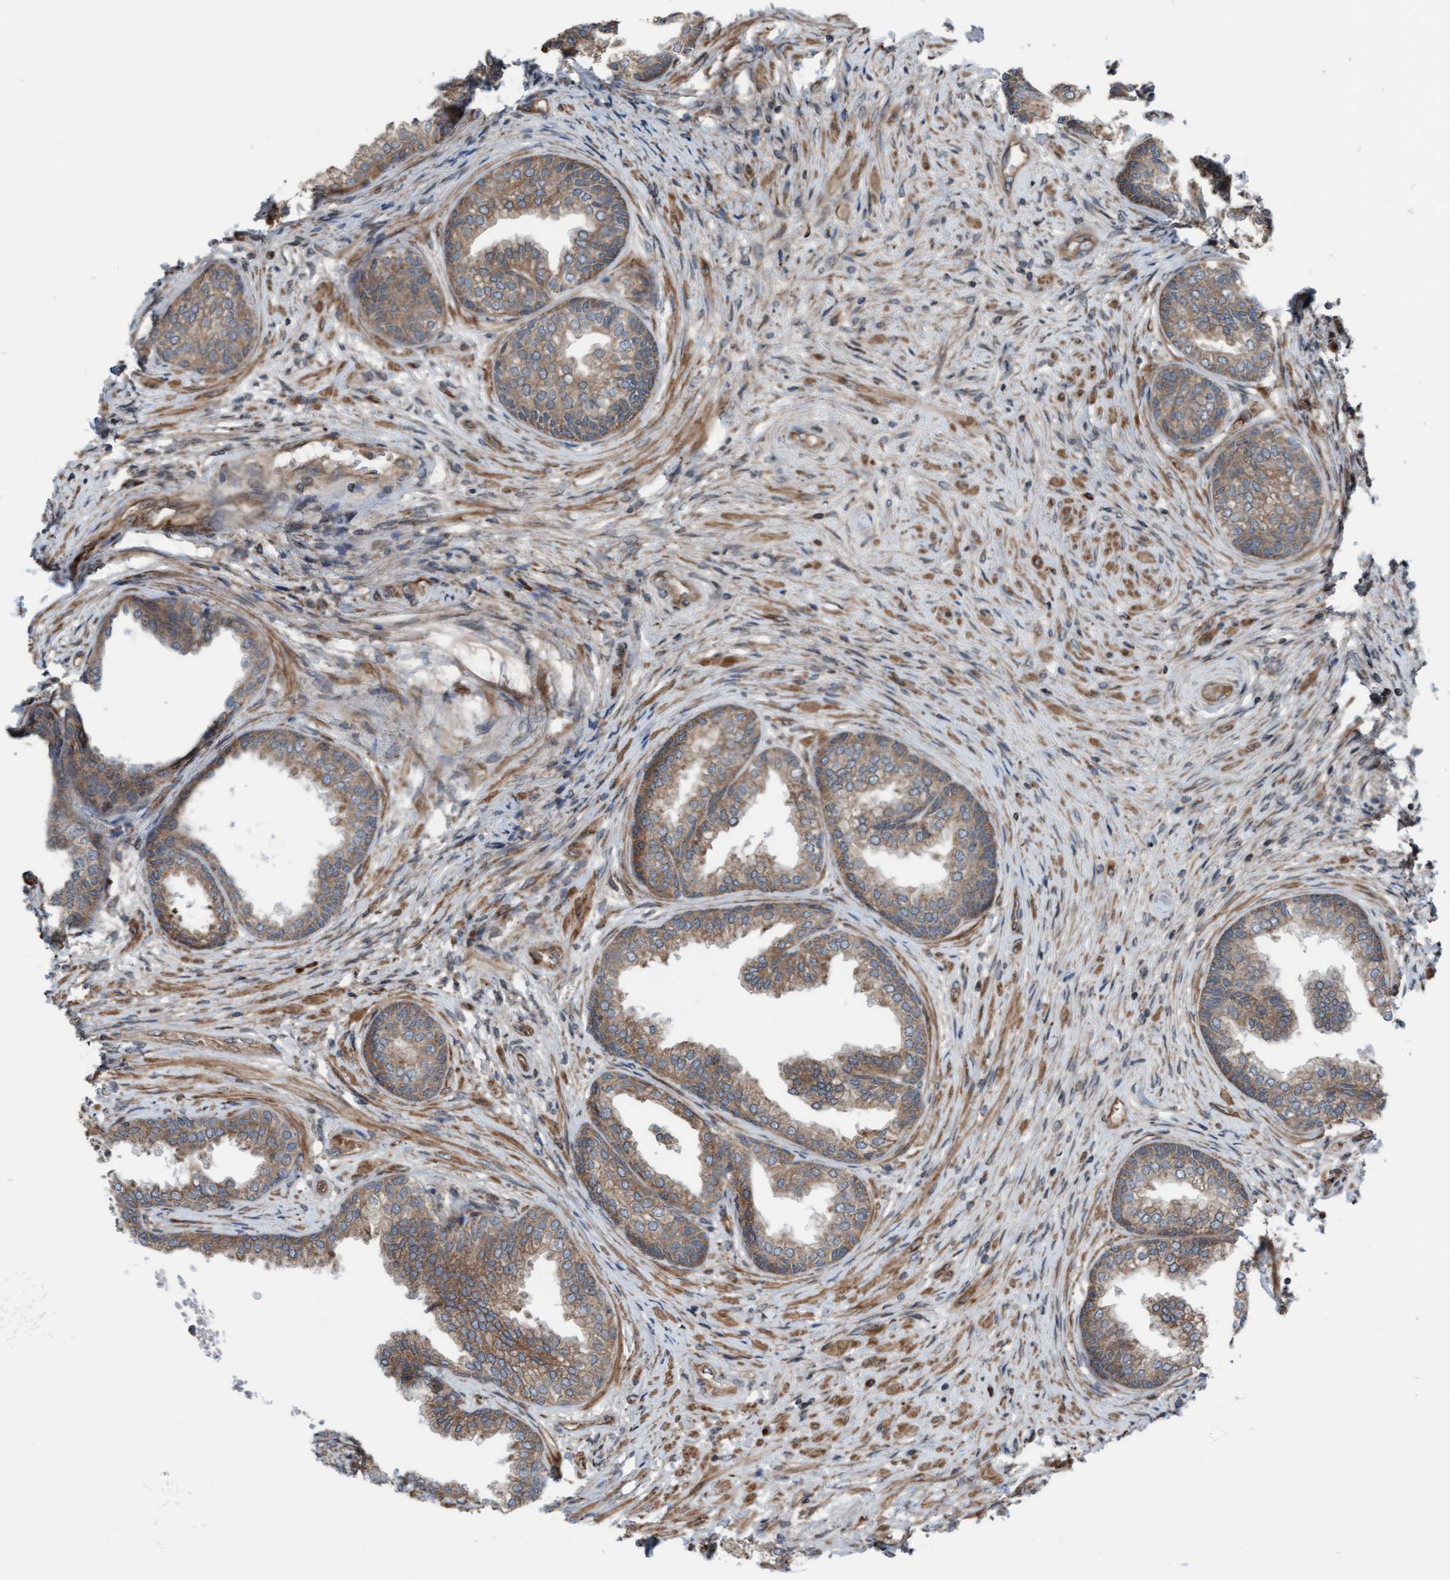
{"staining": {"intensity": "moderate", "quantity": ">75%", "location": "cytoplasmic/membranous"}, "tissue": "prostate", "cell_type": "Glandular cells", "image_type": "normal", "snomed": [{"axis": "morphology", "description": "Normal tissue, NOS"}, {"axis": "topography", "description": "Prostate"}], "caption": "Immunohistochemistry histopathology image of unremarkable human prostate stained for a protein (brown), which displays medium levels of moderate cytoplasmic/membranous expression in approximately >75% of glandular cells.", "gene": "RAP1GAP2", "patient": {"sex": "male", "age": 76}}